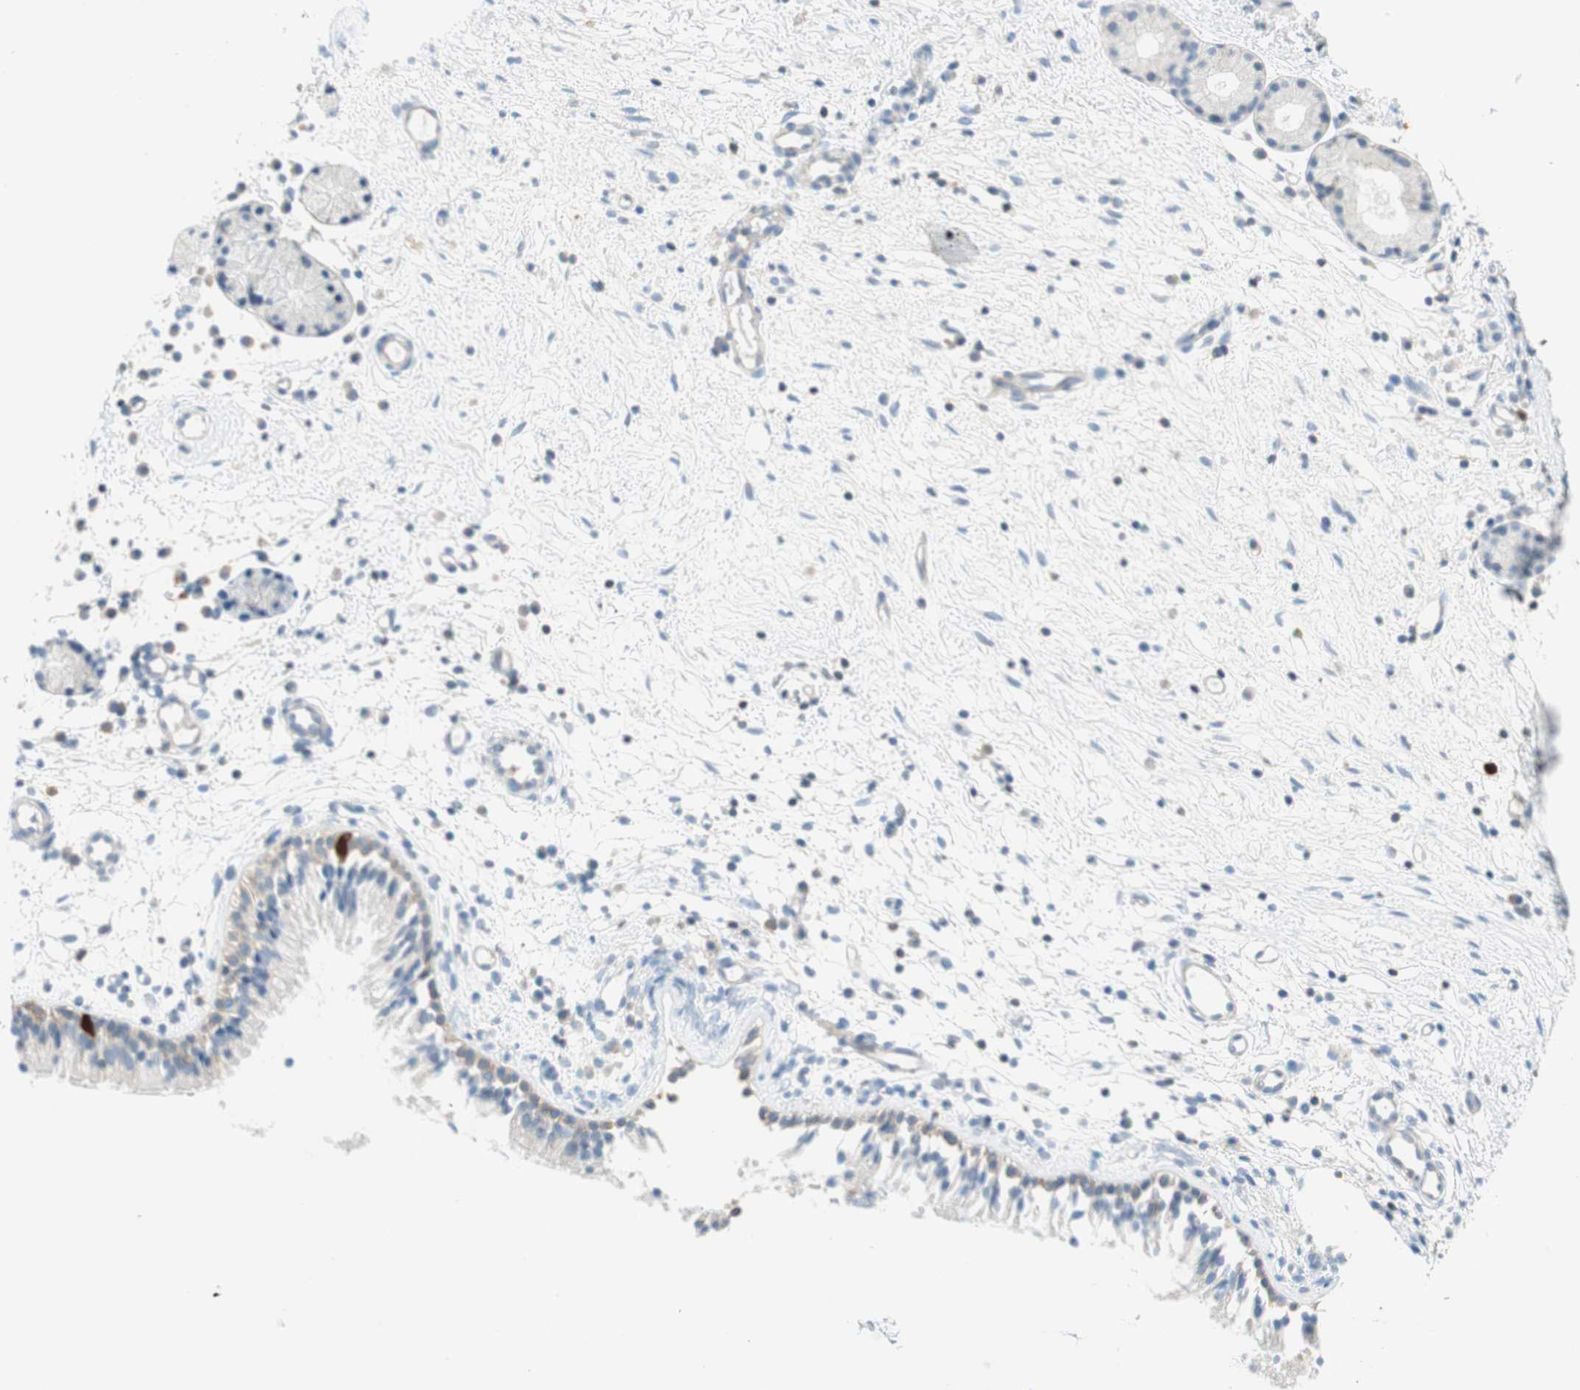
{"staining": {"intensity": "strong", "quantity": "<25%", "location": "cytoplasmic/membranous,nuclear"}, "tissue": "nasopharynx", "cell_type": "Respiratory epithelial cells", "image_type": "normal", "snomed": [{"axis": "morphology", "description": "Normal tissue, NOS"}, {"axis": "topography", "description": "Nasopharynx"}], "caption": "A brown stain shows strong cytoplasmic/membranous,nuclear positivity of a protein in respiratory epithelial cells of unremarkable nasopharynx. (brown staining indicates protein expression, while blue staining denotes nuclei).", "gene": "PTTG1", "patient": {"sex": "male", "age": 21}}